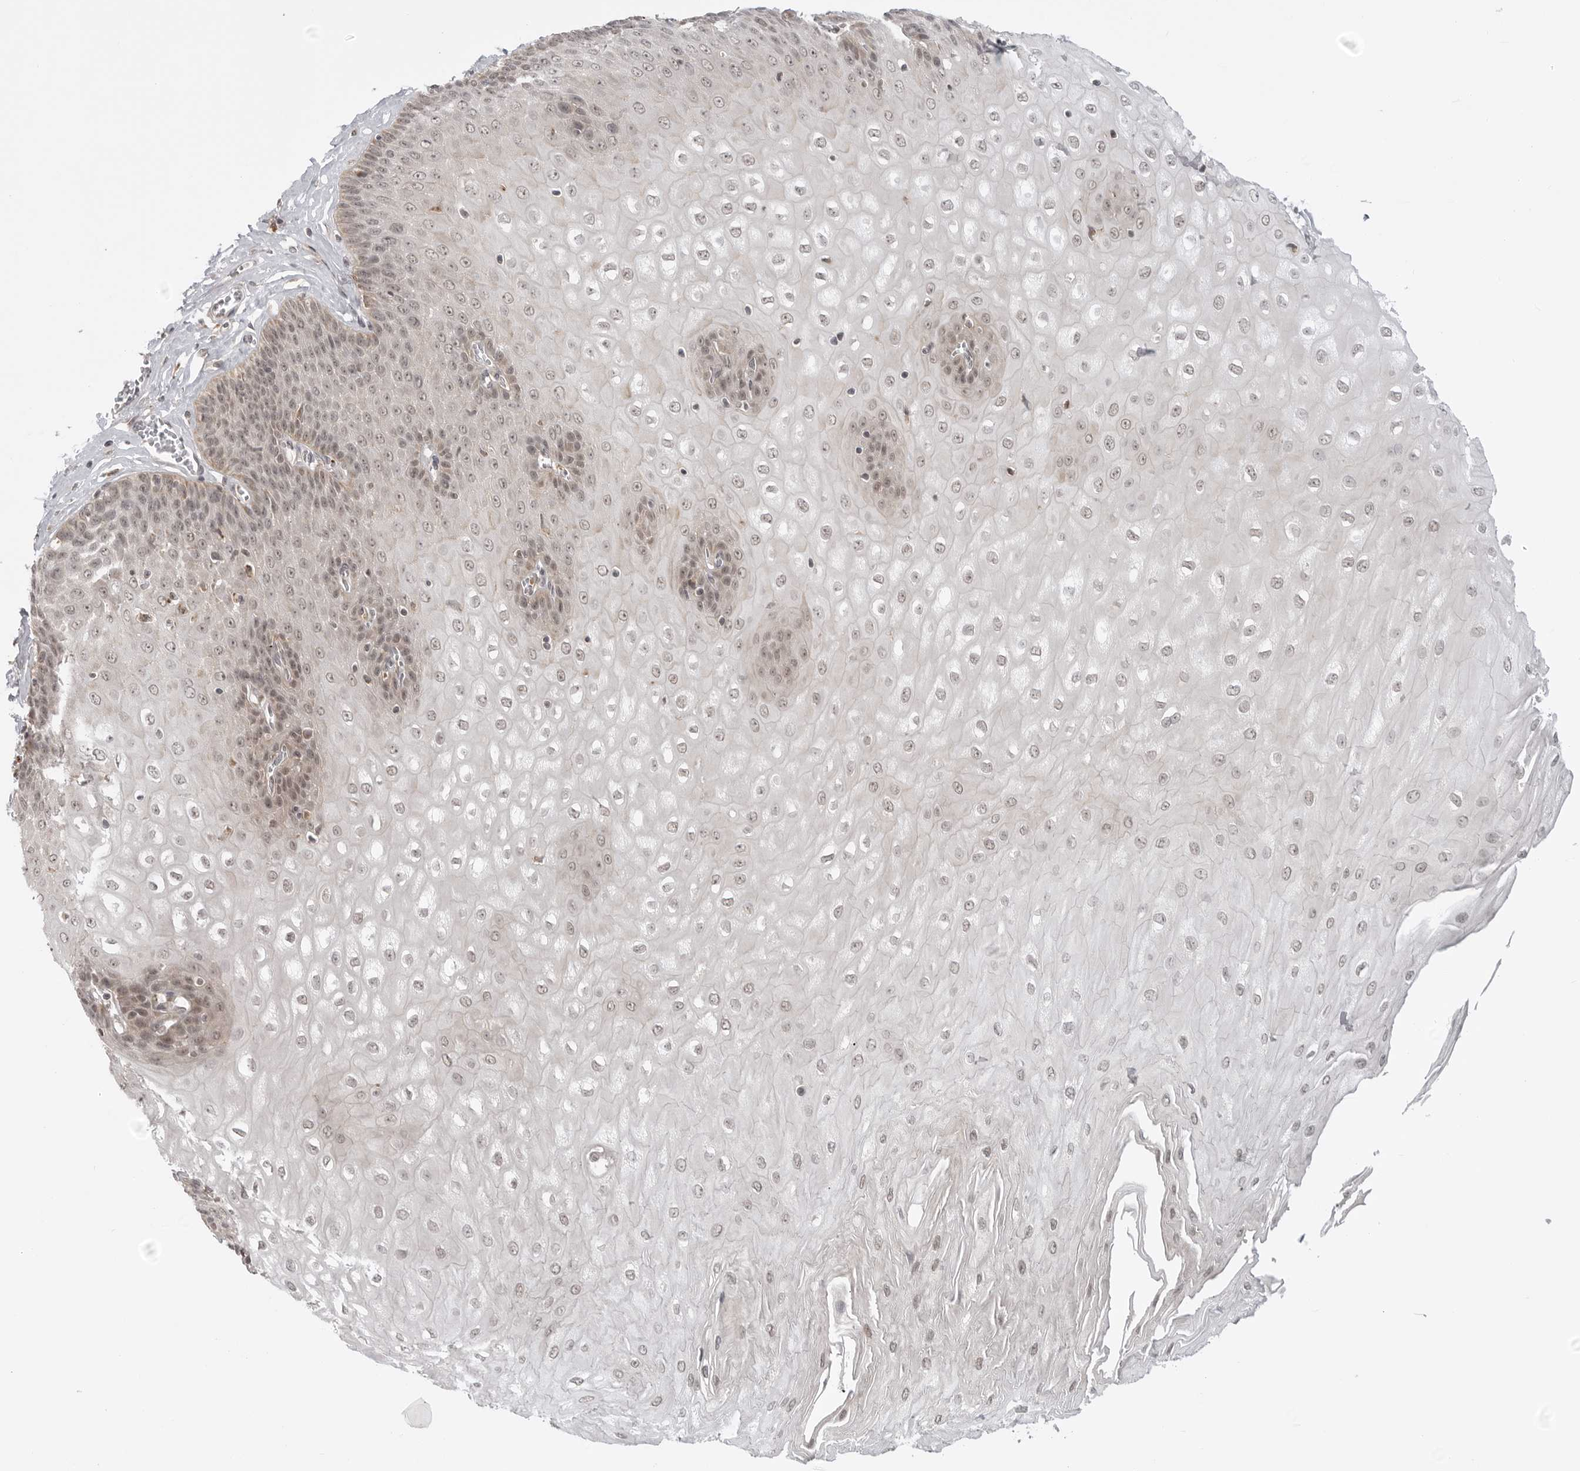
{"staining": {"intensity": "moderate", "quantity": "25%-75%", "location": "cytoplasmic/membranous,nuclear"}, "tissue": "esophagus", "cell_type": "Squamous epithelial cells", "image_type": "normal", "snomed": [{"axis": "morphology", "description": "Normal tissue, NOS"}, {"axis": "topography", "description": "Esophagus"}], "caption": "Protein analysis of unremarkable esophagus exhibits moderate cytoplasmic/membranous,nuclear expression in about 25%-75% of squamous epithelial cells. (DAB (3,3'-diaminobenzidine) IHC with brightfield microscopy, high magnification).", "gene": "KALRN", "patient": {"sex": "male", "age": 60}}